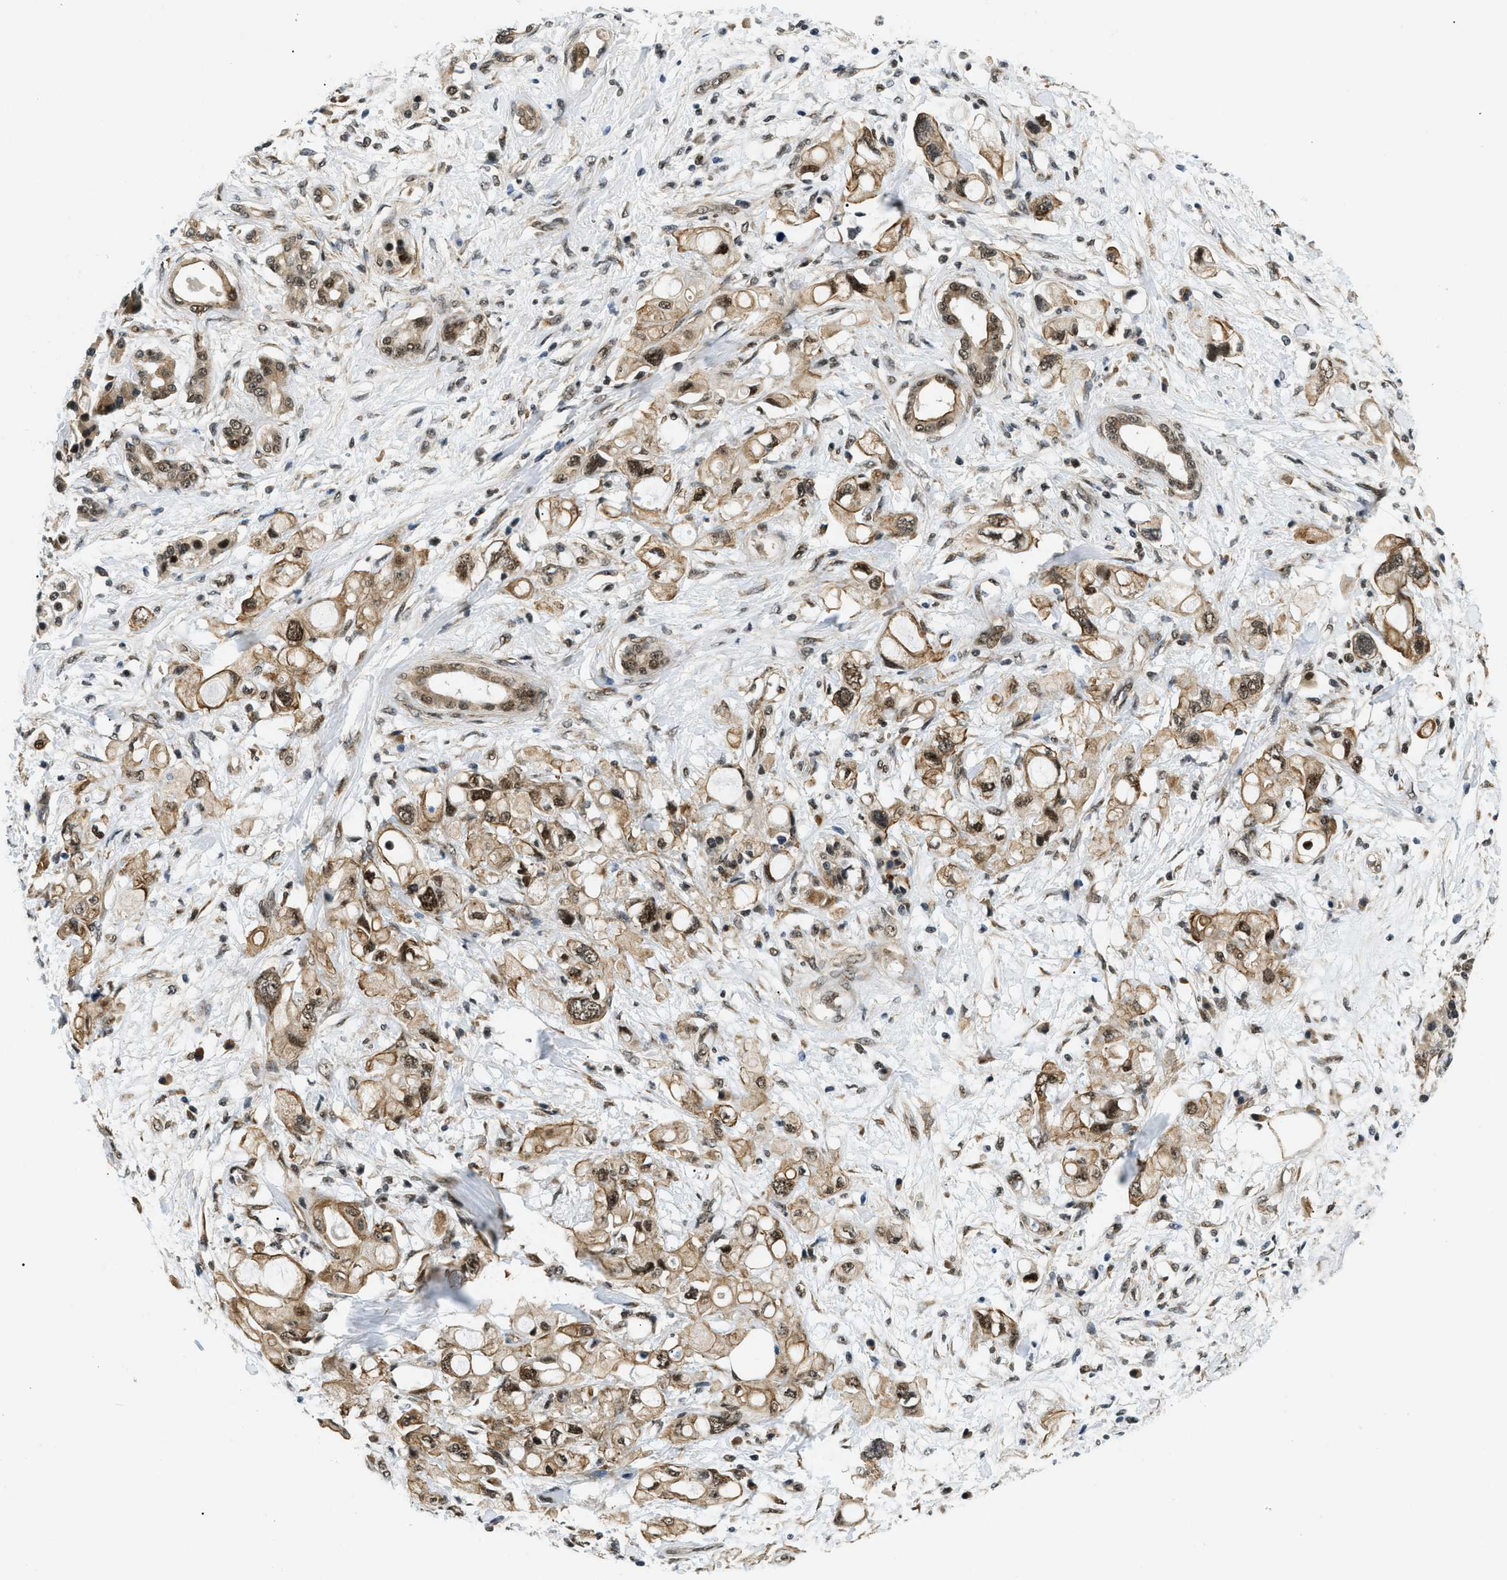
{"staining": {"intensity": "moderate", "quantity": ">75%", "location": "cytoplasmic/membranous,nuclear"}, "tissue": "pancreatic cancer", "cell_type": "Tumor cells", "image_type": "cancer", "snomed": [{"axis": "morphology", "description": "Adenocarcinoma, NOS"}, {"axis": "topography", "description": "Pancreas"}], "caption": "Pancreatic cancer (adenocarcinoma) stained with IHC demonstrates moderate cytoplasmic/membranous and nuclear positivity in about >75% of tumor cells.", "gene": "CWC25", "patient": {"sex": "female", "age": 56}}